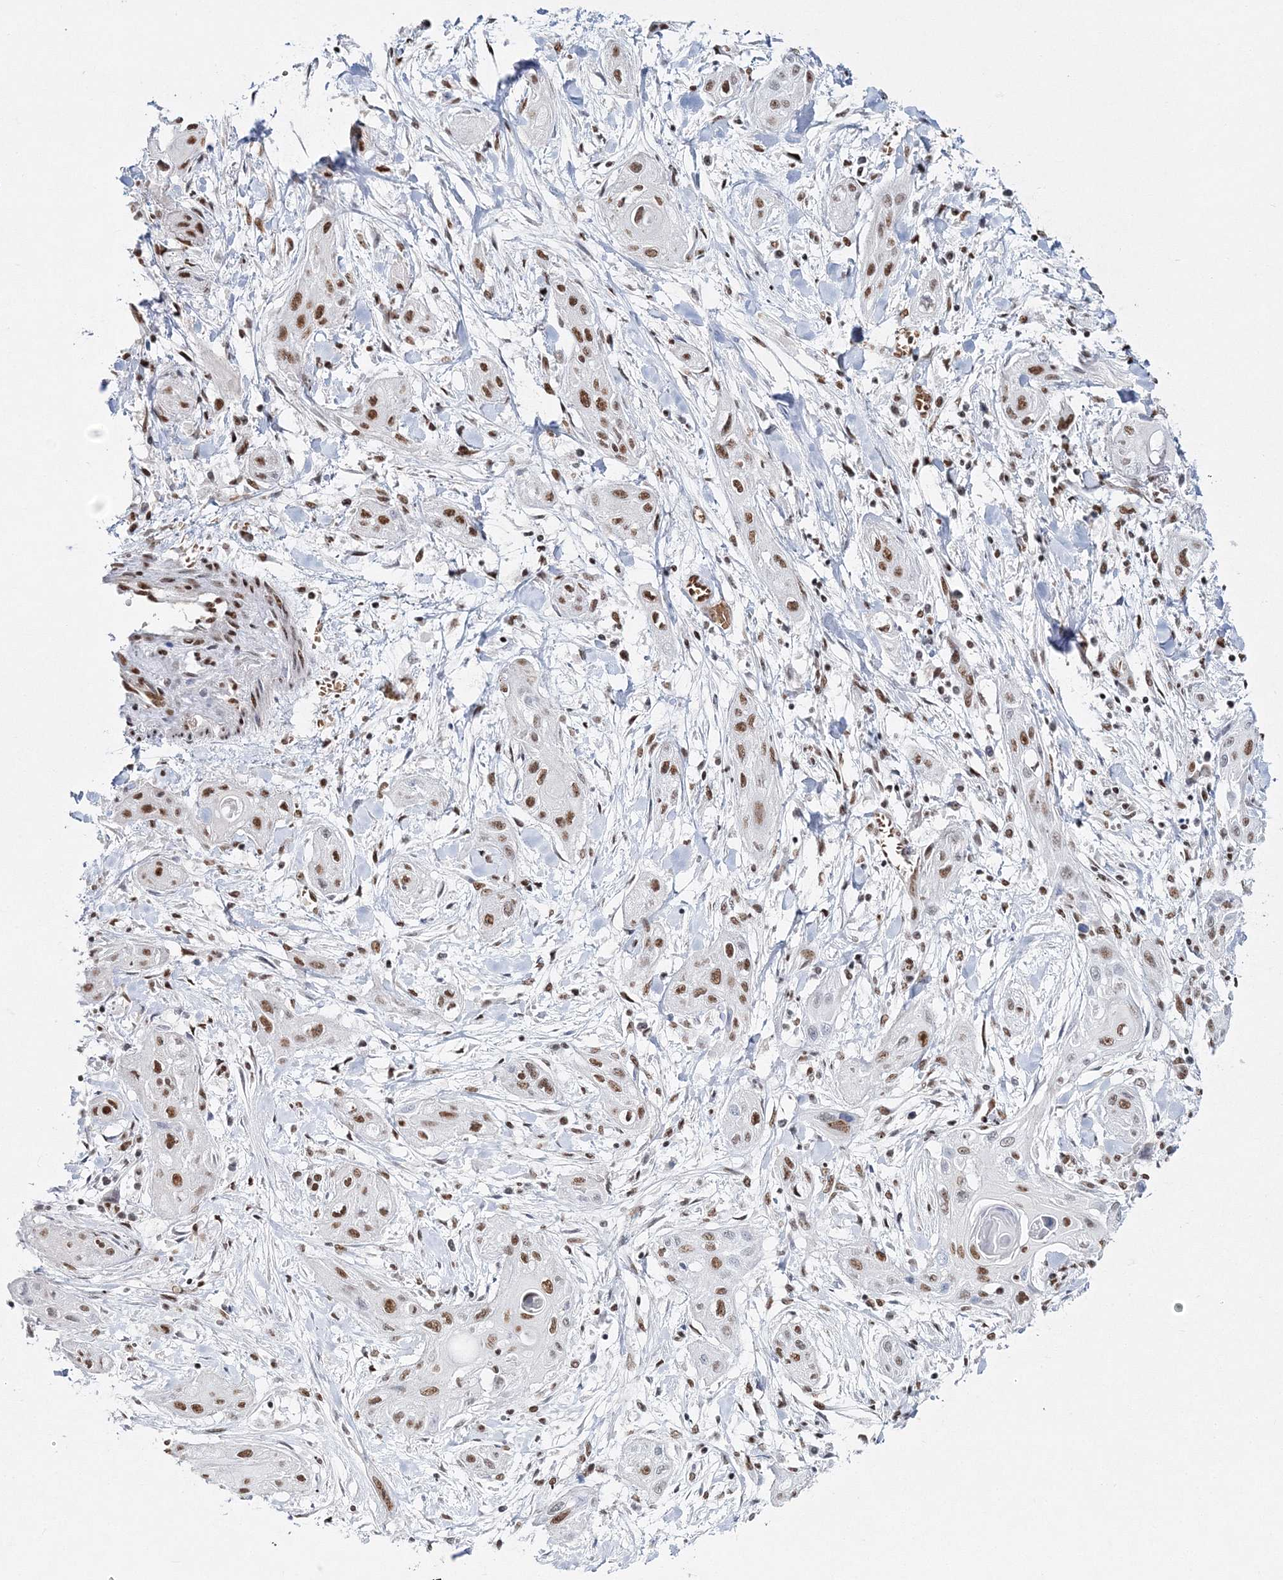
{"staining": {"intensity": "moderate", "quantity": ">75%", "location": "nuclear"}, "tissue": "lung cancer", "cell_type": "Tumor cells", "image_type": "cancer", "snomed": [{"axis": "morphology", "description": "Squamous cell carcinoma, NOS"}, {"axis": "topography", "description": "Lung"}], "caption": "High-power microscopy captured an immunohistochemistry histopathology image of lung cancer, revealing moderate nuclear staining in about >75% of tumor cells.", "gene": "QRICH1", "patient": {"sex": "female", "age": 47}}